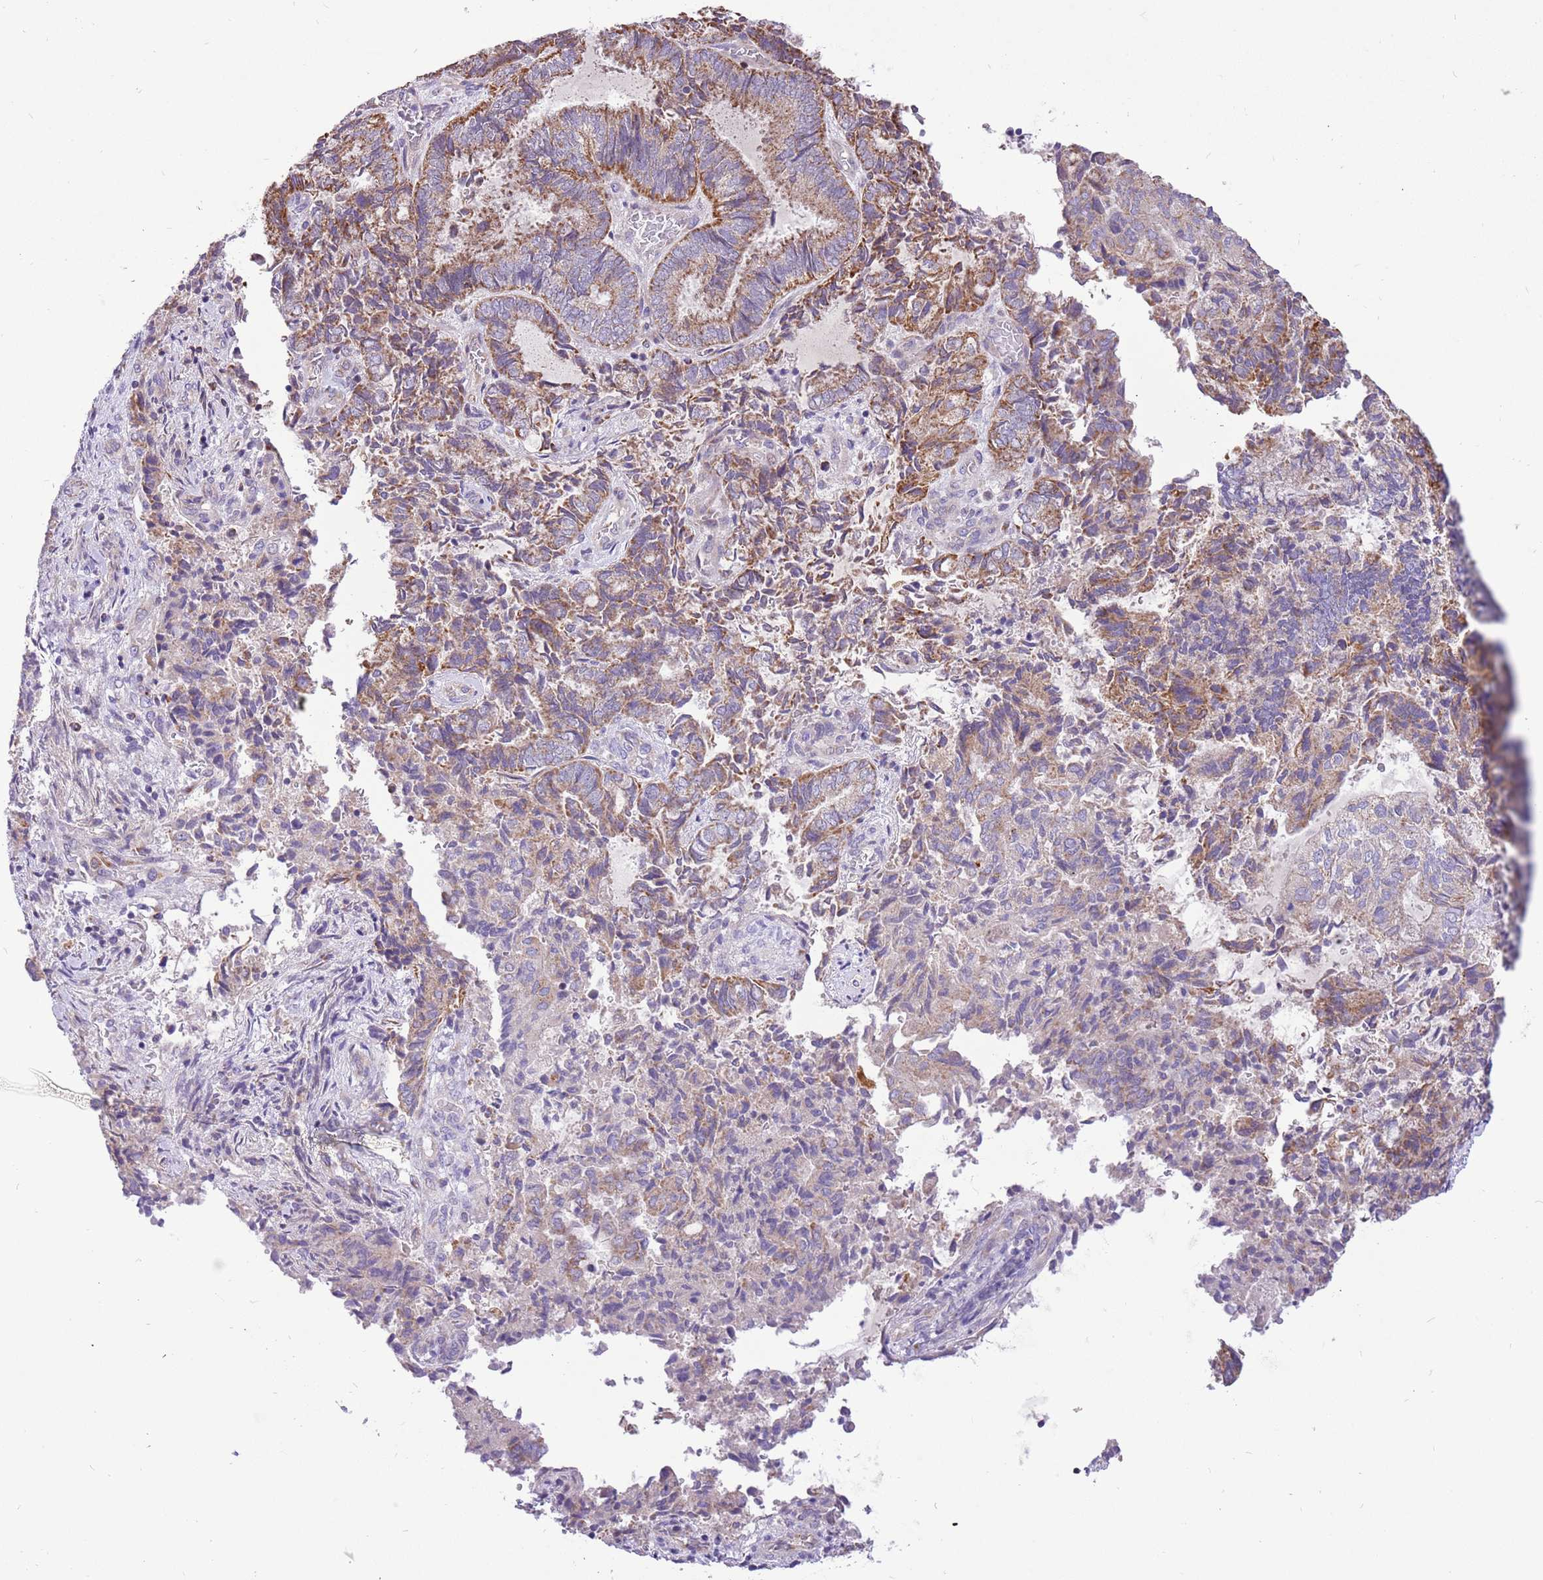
{"staining": {"intensity": "moderate", "quantity": "25%-75%", "location": "cytoplasmic/membranous"}, "tissue": "endometrial cancer", "cell_type": "Tumor cells", "image_type": "cancer", "snomed": [{"axis": "morphology", "description": "Adenocarcinoma, NOS"}, {"axis": "topography", "description": "Endometrium"}], "caption": "Moderate cytoplasmic/membranous positivity for a protein is appreciated in about 25%-75% of tumor cells of endometrial adenocarcinoma using immunohistochemistry (IHC).", "gene": "COX17", "patient": {"sex": "female", "age": 80}}